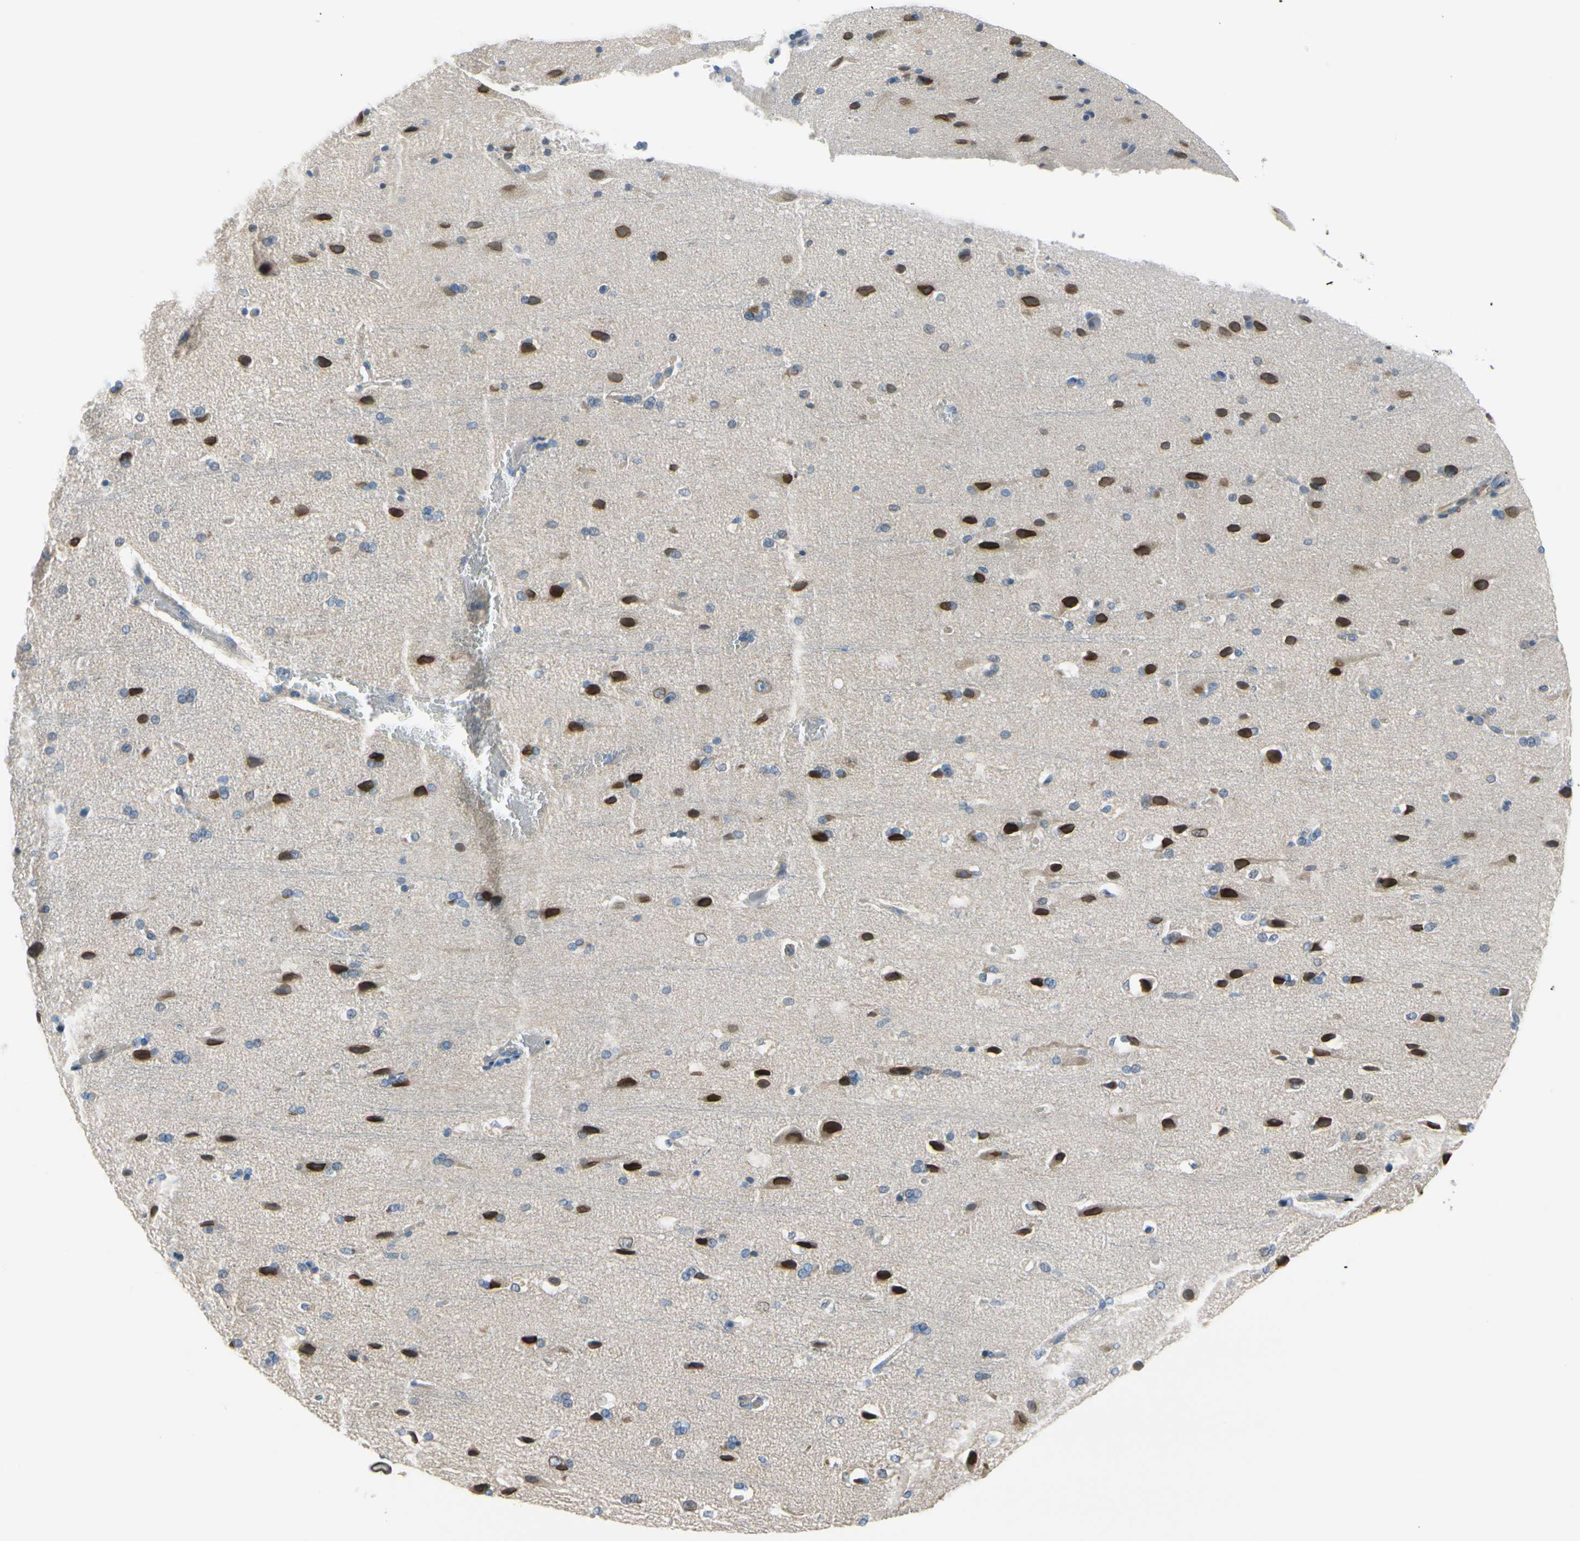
{"staining": {"intensity": "negative", "quantity": "none", "location": "none"}, "tissue": "cerebral cortex", "cell_type": "Endothelial cells", "image_type": "normal", "snomed": [{"axis": "morphology", "description": "Normal tissue, NOS"}, {"axis": "topography", "description": "Cerebral cortex"}], "caption": "IHC image of normal cerebral cortex: human cerebral cortex stained with DAB shows no significant protein expression in endothelial cells.", "gene": "FCER2", "patient": {"sex": "male", "age": 62}}